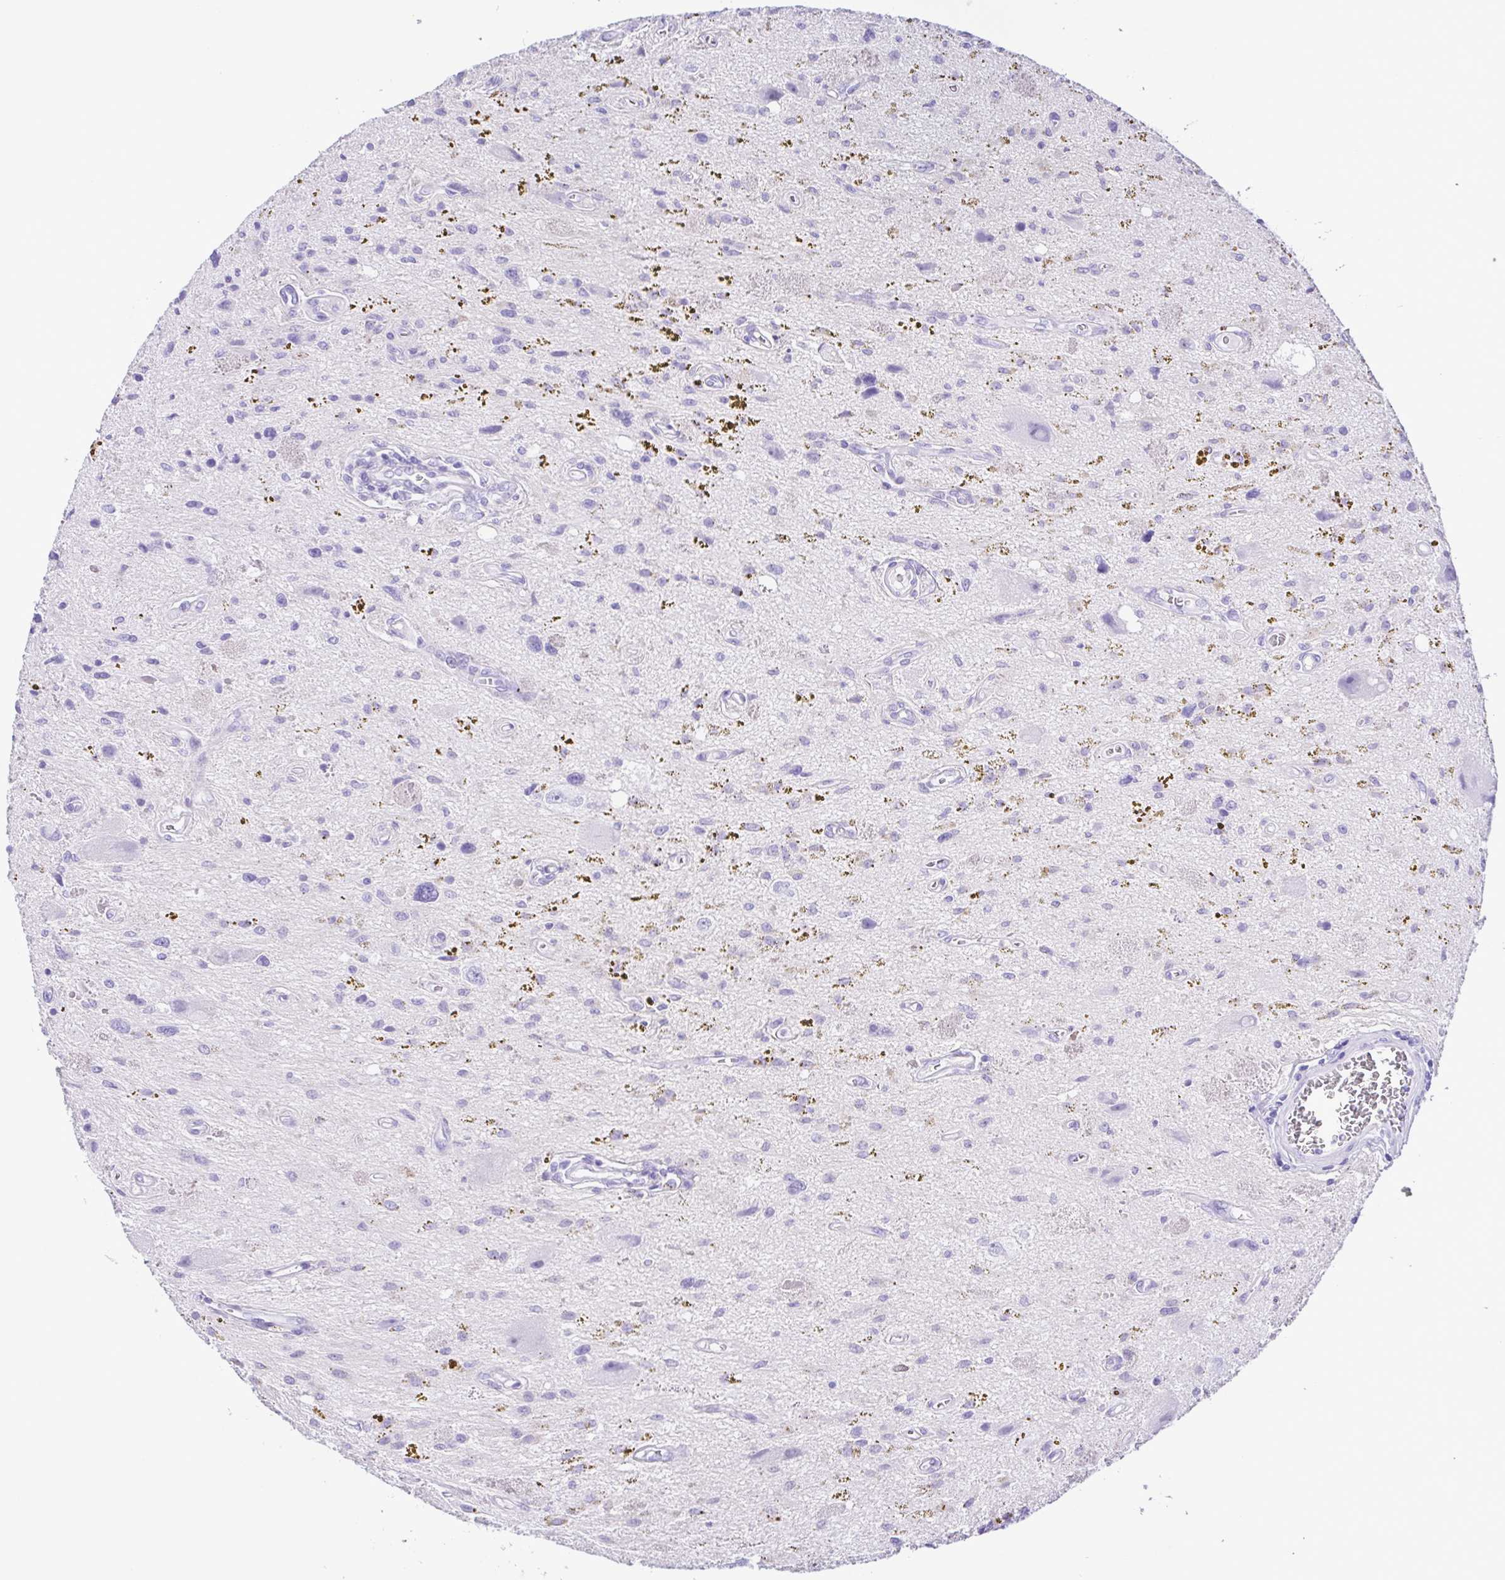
{"staining": {"intensity": "negative", "quantity": "none", "location": "none"}, "tissue": "glioma", "cell_type": "Tumor cells", "image_type": "cancer", "snomed": [{"axis": "morphology", "description": "Glioma, malignant, Low grade"}, {"axis": "topography", "description": "Cerebellum"}], "caption": "Immunohistochemistry of human malignant glioma (low-grade) exhibits no positivity in tumor cells.", "gene": "CASP14", "patient": {"sex": "female", "age": 14}}